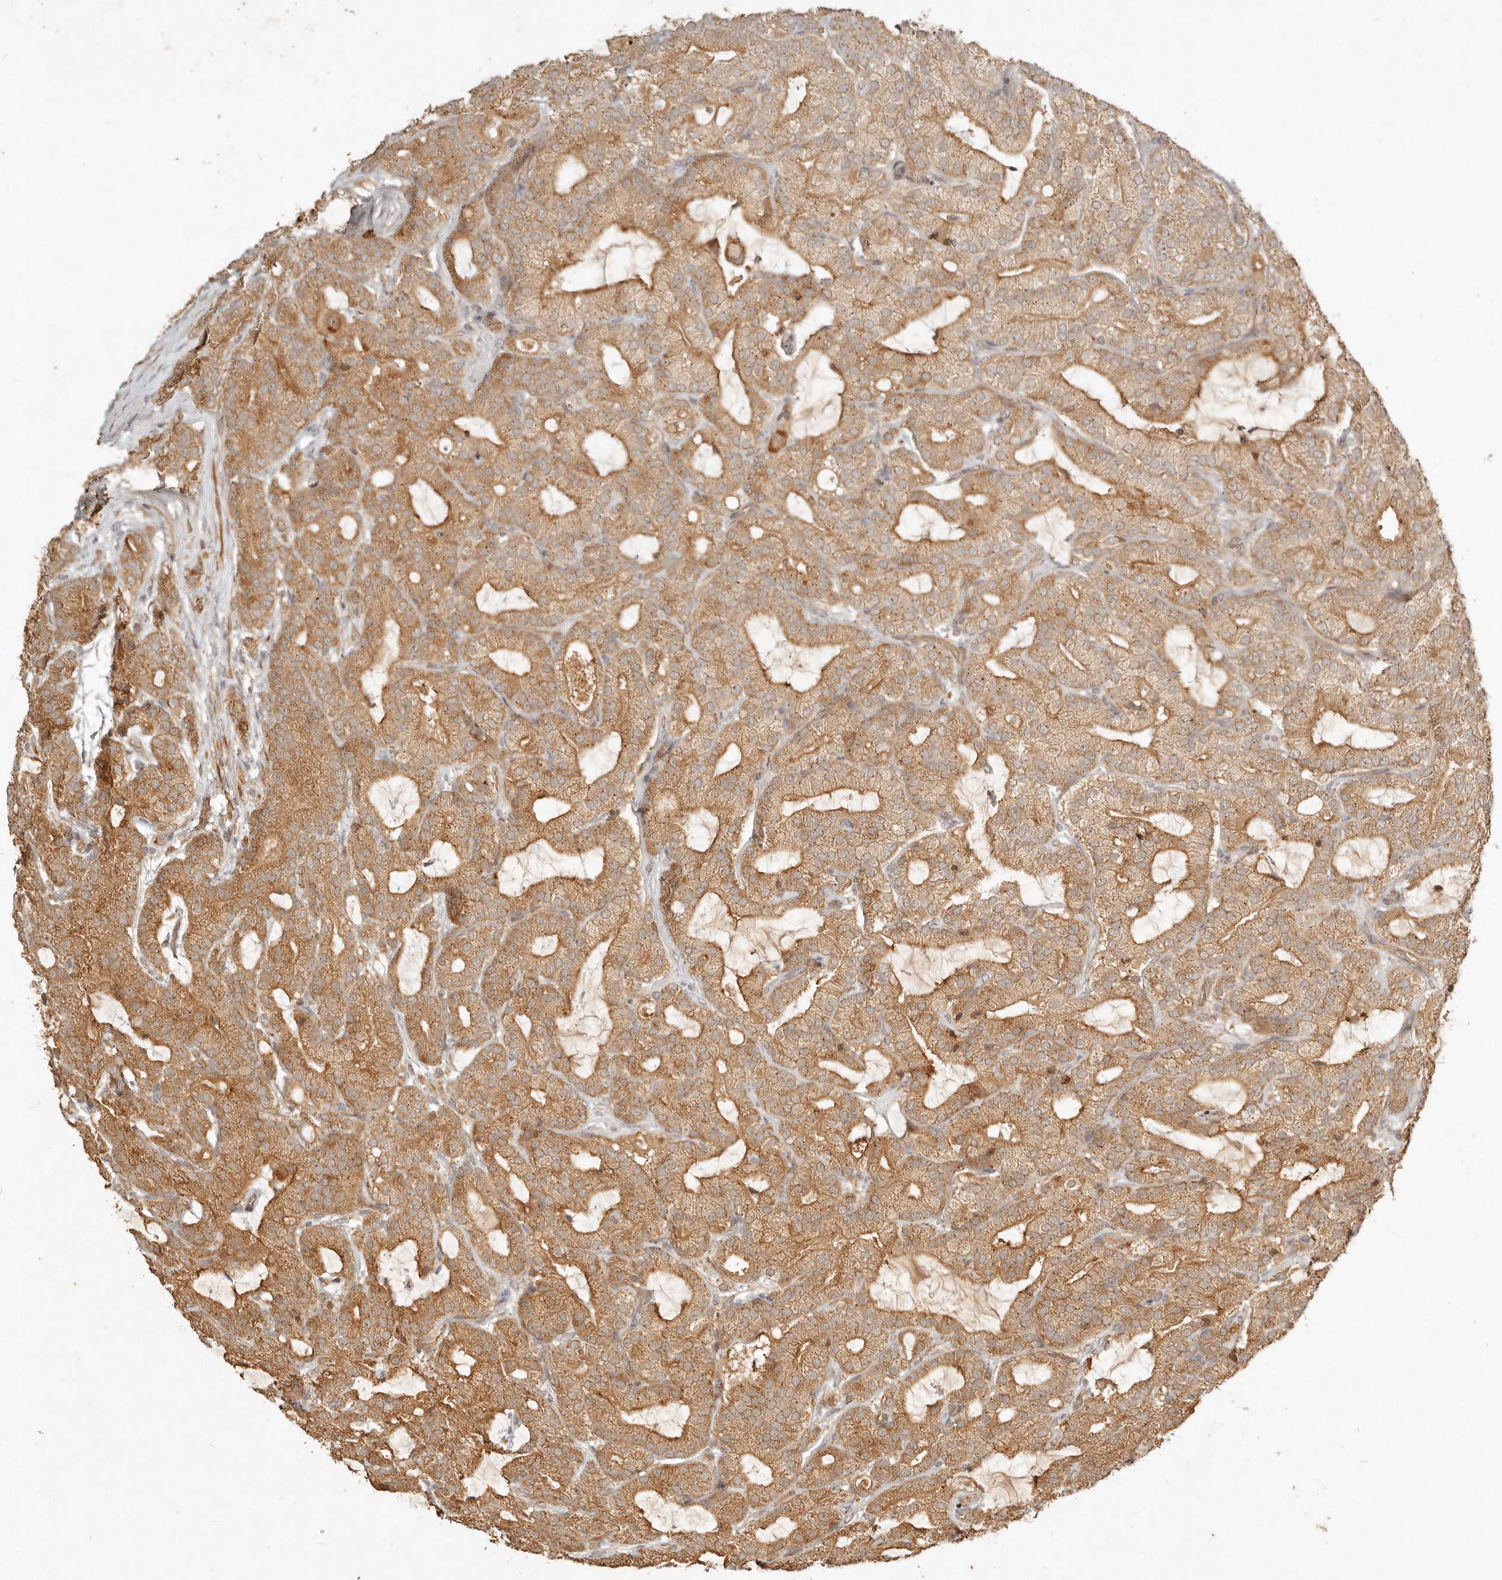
{"staining": {"intensity": "moderate", "quantity": ">75%", "location": "cytoplasmic/membranous"}, "tissue": "prostate cancer", "cell_type": "Tumor cells", "image_type": "cancer", "snomed": [{"axis": "morphology", "description": "Adenocarcinoma, High grade"}, {"axis": "topography", "description": "Prostate"}], "caption": "This histopathology image displays IHC staining of human prostate adenocarcinoma (high-grade), with medium moderate cytoplasmic/membranous expression in about >75% of tumor cells.", "gene": "CLEC4C", "patient": {"sex": "male", "age": 57}}